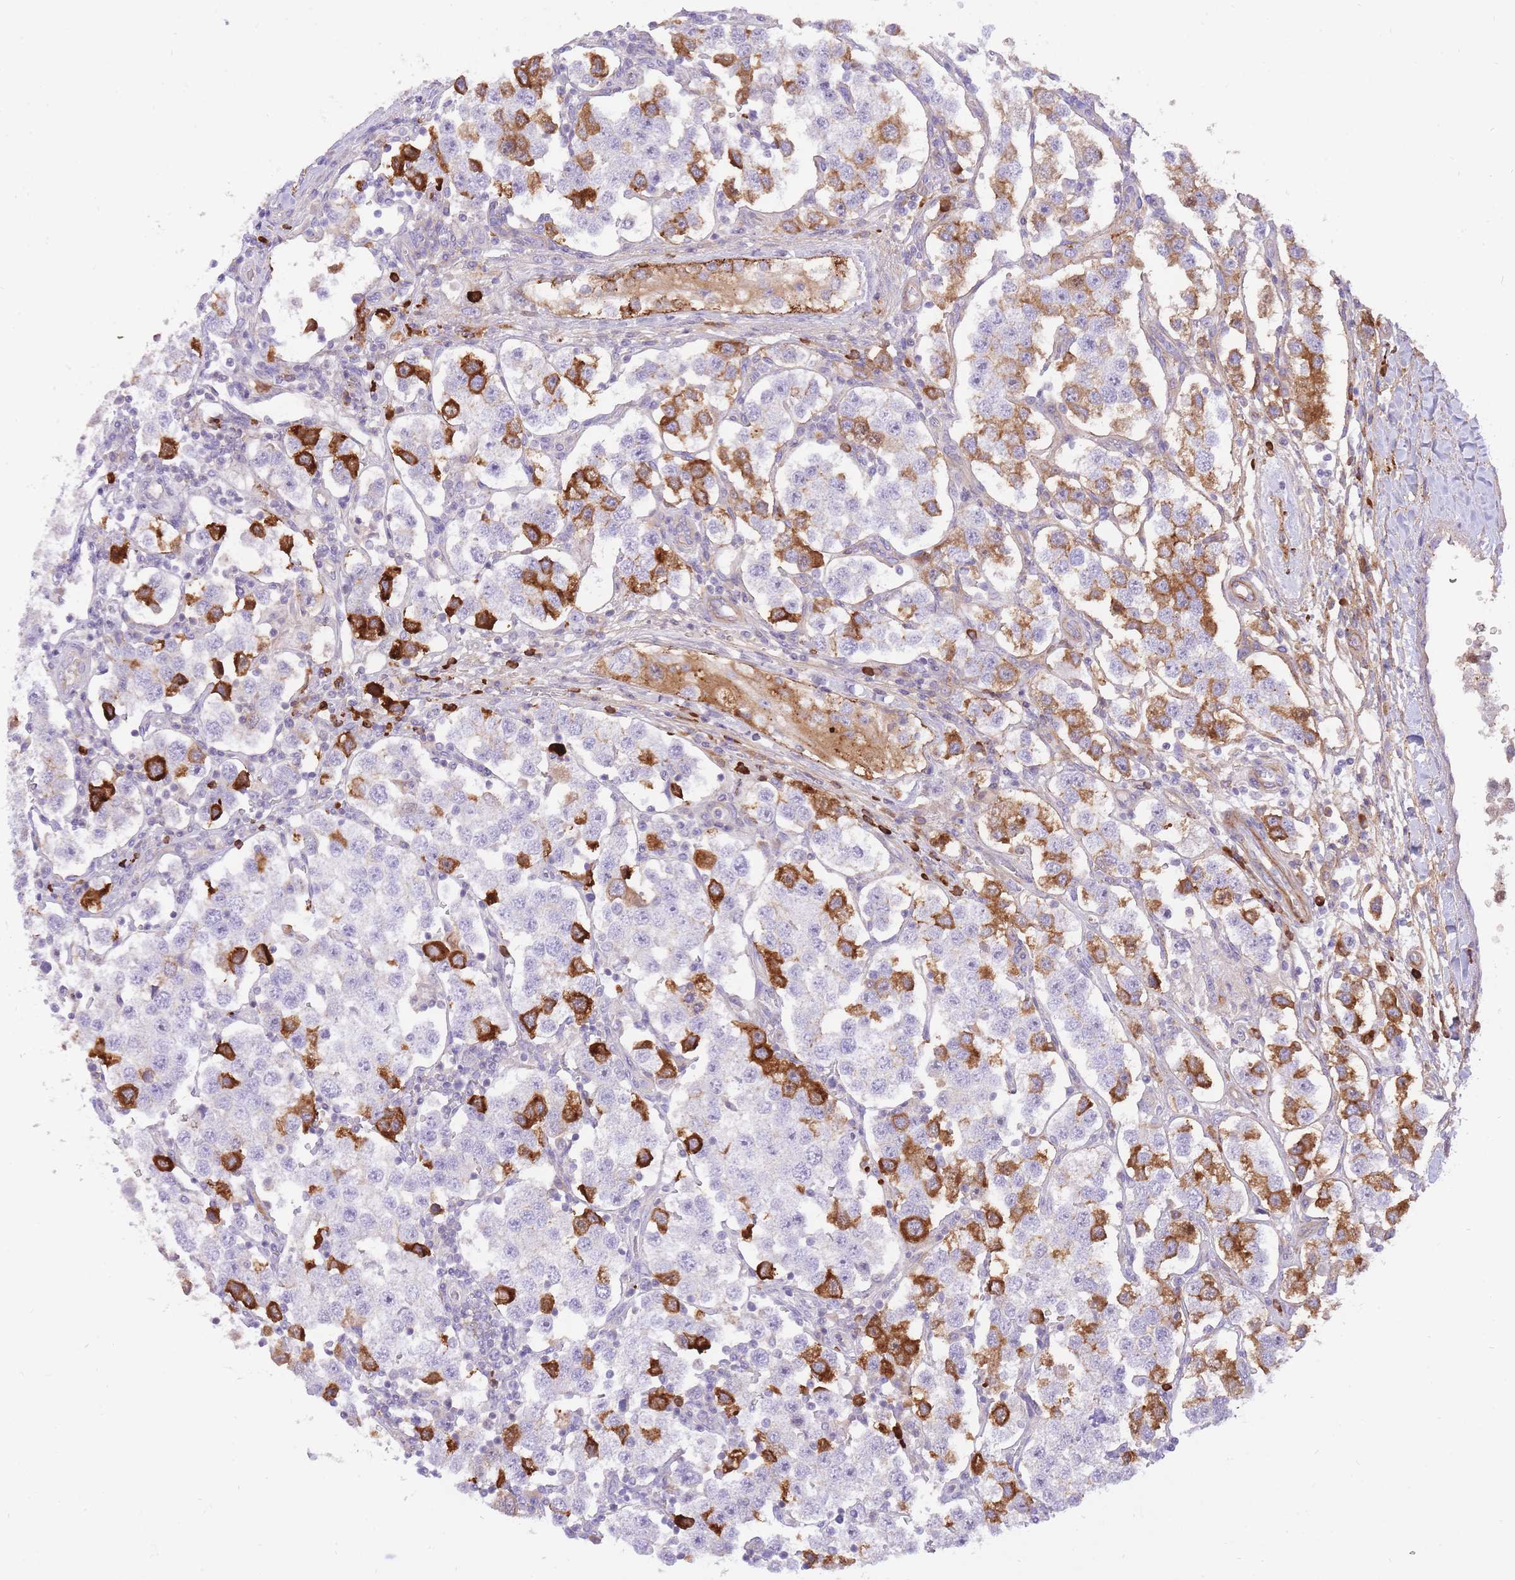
{"staining": {"intensity": "strong", "quantity": "<25%", "location": "cytoplasmic/membranous"}, "tissue": "testis cancer", "cell_type": "Tumor cells", "image_type": "cancer", "snomed": [{"axis": "morphology", "description": "Seminoma, NOS"}, {"axis": "topography", "description": "Testis"}], "caption": "Testis seminoma was stained to show a protein in brown. There is medium levels of strong cytoplasmic/membranous positivity in approximately <25% of tumor cells.", "gene": "HRG", "patient": {"sex": "male", "age": 37}}